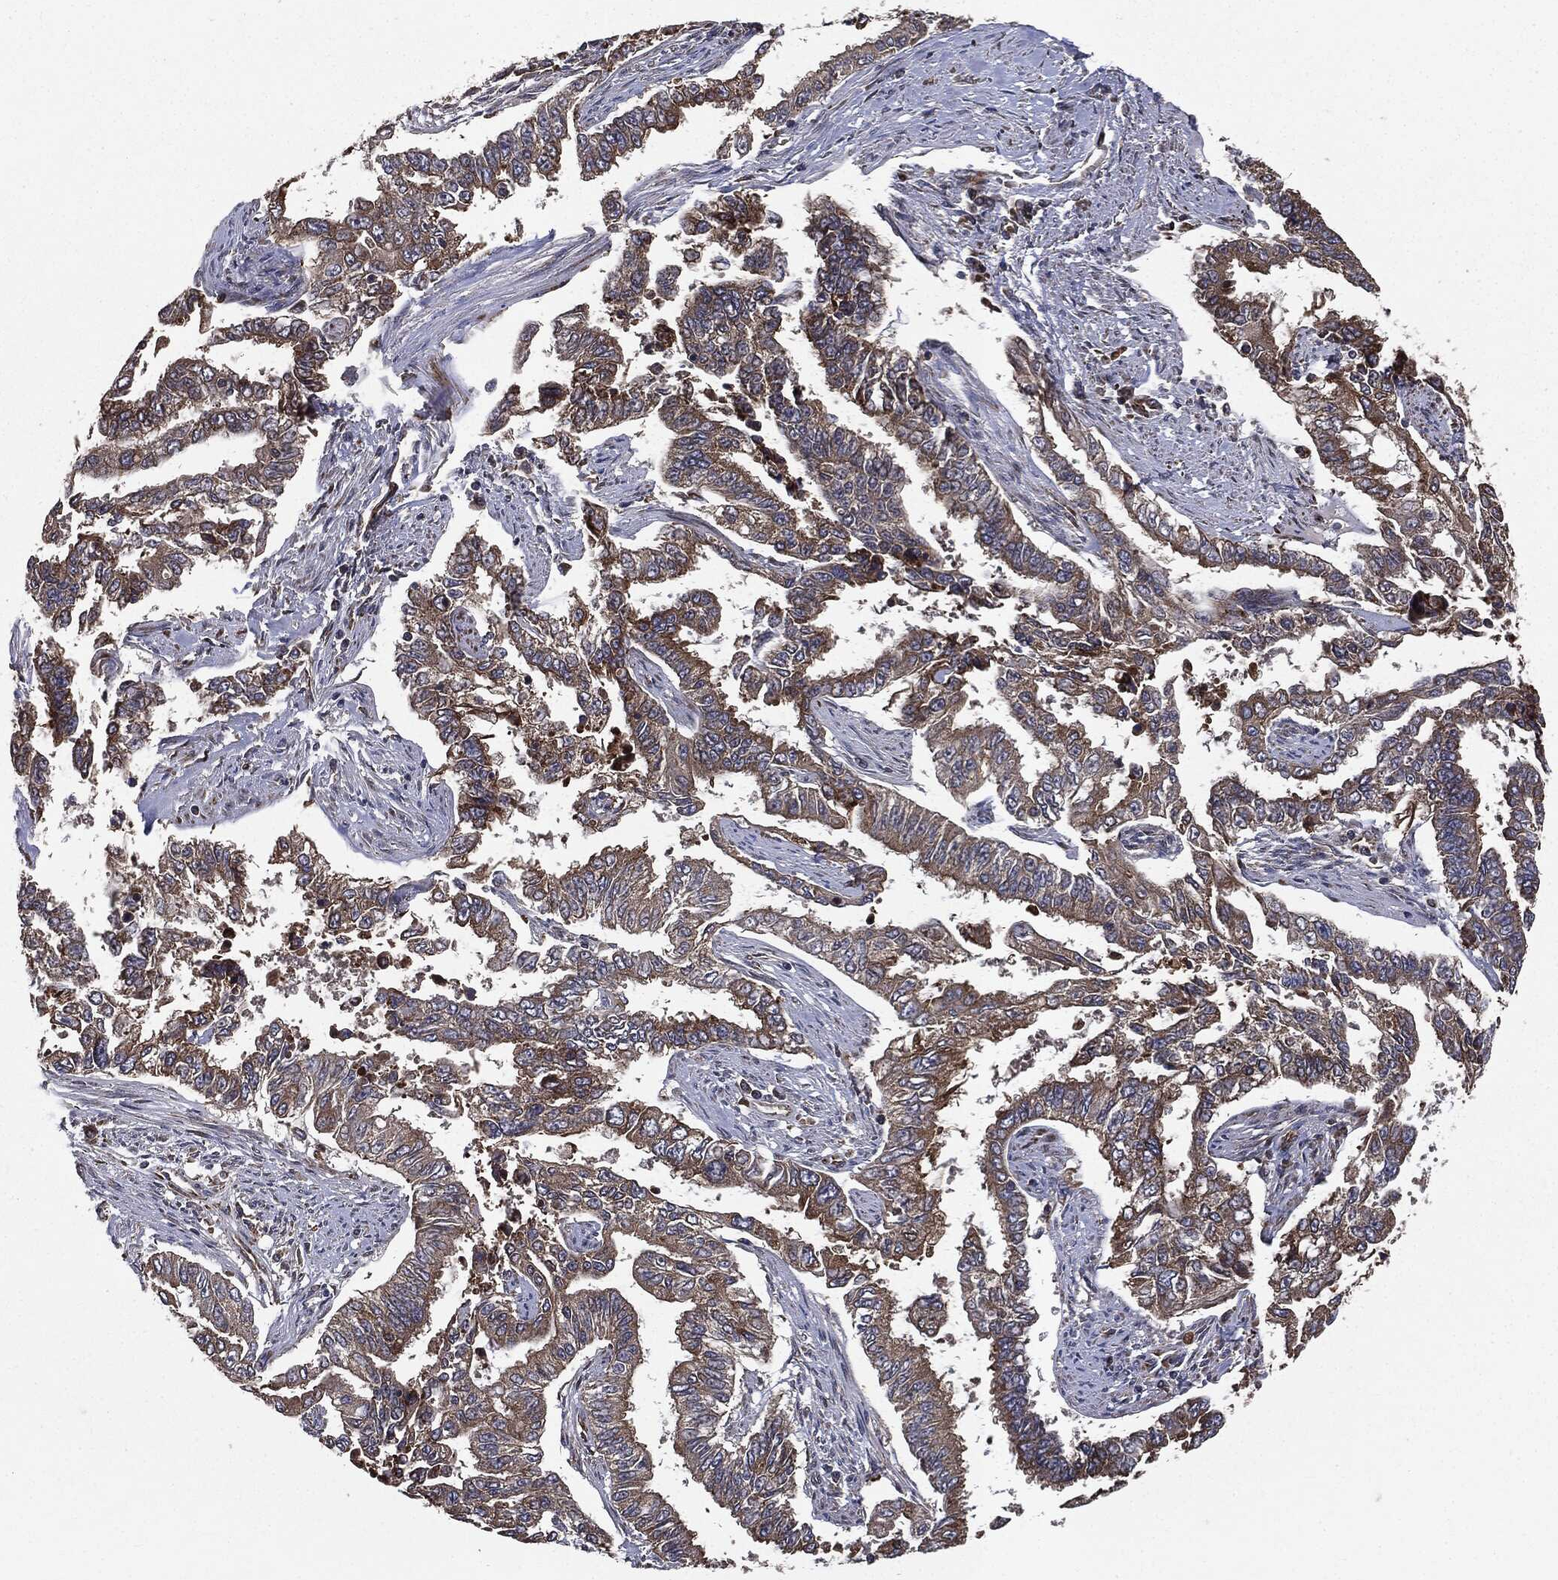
{"staining": {"intensity": "moderate", "quantity": ">75%", "location": "cytoplasmic/membranous"}, "tissue": "endometrial cancer", "cell_type": "Tumor cells", "image_type": "cancer", "snomed": [{"axis": "morphology", "description": "Adenocarcinoma, NOS"}, {"axis": "topography", "description": "Uterus"}], "caption": "Immunohistochemistry of human adenocarcinoma (endometrial) displays medium levels of moderate cytoplasmic/membranous expression in about >75% of tumor cells.", "gene": "PLOD3", "patient": {"sex": "female", "age": 59}}